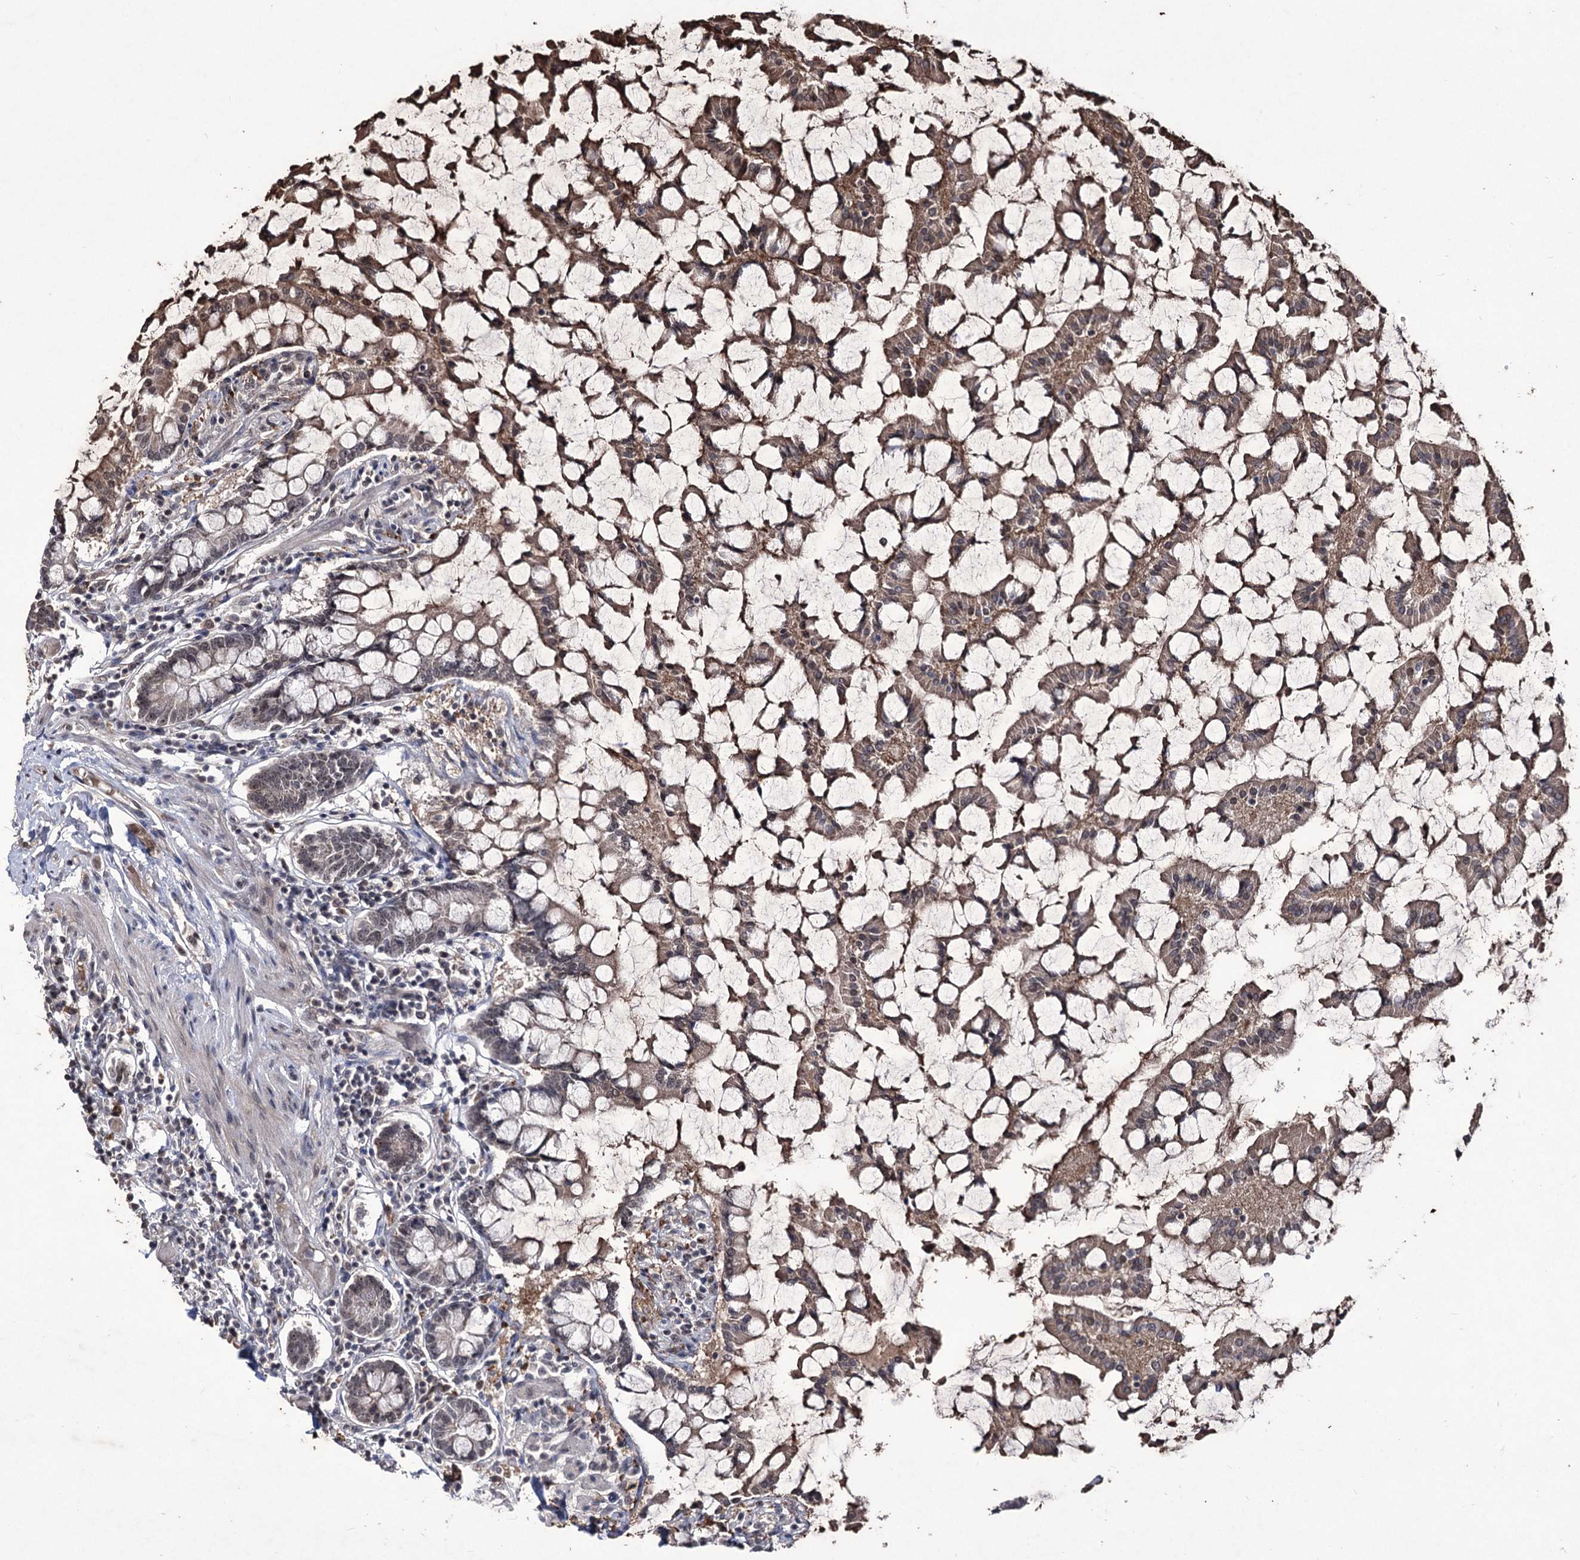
{"staining": {"intensity": "weak", "quantity": ">75%", "location": "cytoplasmic/membranous"}, "tissue": "small intestine", "cell_type": "Glandular cells", "image_type": "normal", "snomed": [{"axis": "morphology", "description": "Normal tissue, NOS"}, {"axis": "topography", "description": "Small intestine"}], "caption": "A brown stain labels weak cytoplasmic/membranous expression of a protein in glandular cells of unremarkable human small intestine.", "gene": "VGLL4", "patient": {"sex": "male", "age": 41}}